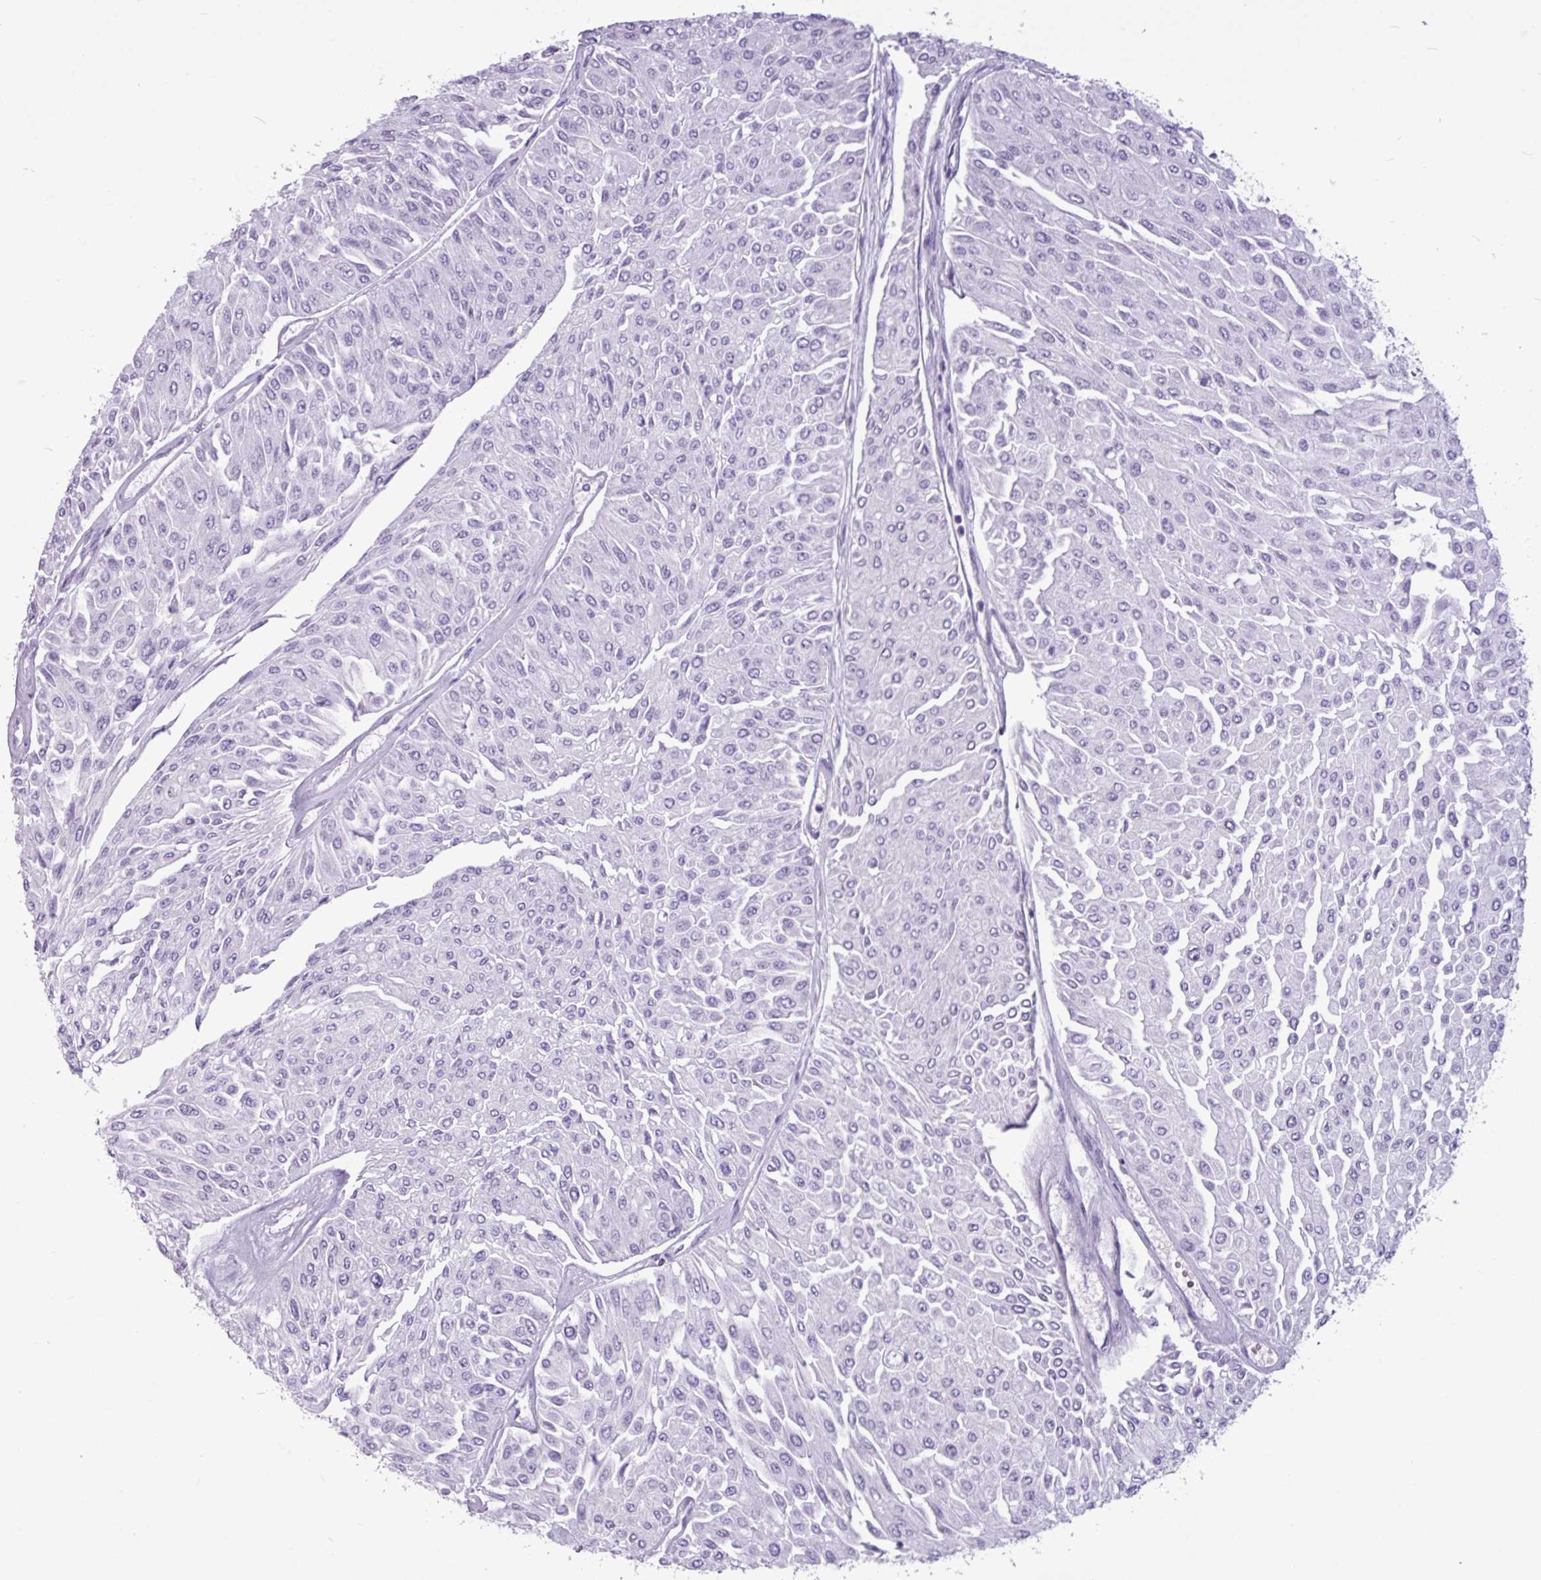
{"staining": {"intensity": "negative", "quantity": "none", "location": "none"}, "tissue": "urothelial cancer", "cell_type": "Tumor cells", "image_type": "cancer", "snomed": [{"axis": "morphology", "description": "Urothelial carcinoma, Low grade"}, {"axis": "topography", "description": "Urinary bladder"}], "caption": "Tumor cells are negative for brown protein staining in urothelial carcinoma (low-grade).", "gene": "AMY1B", "patient": {"sex": "male", "age": 67}}